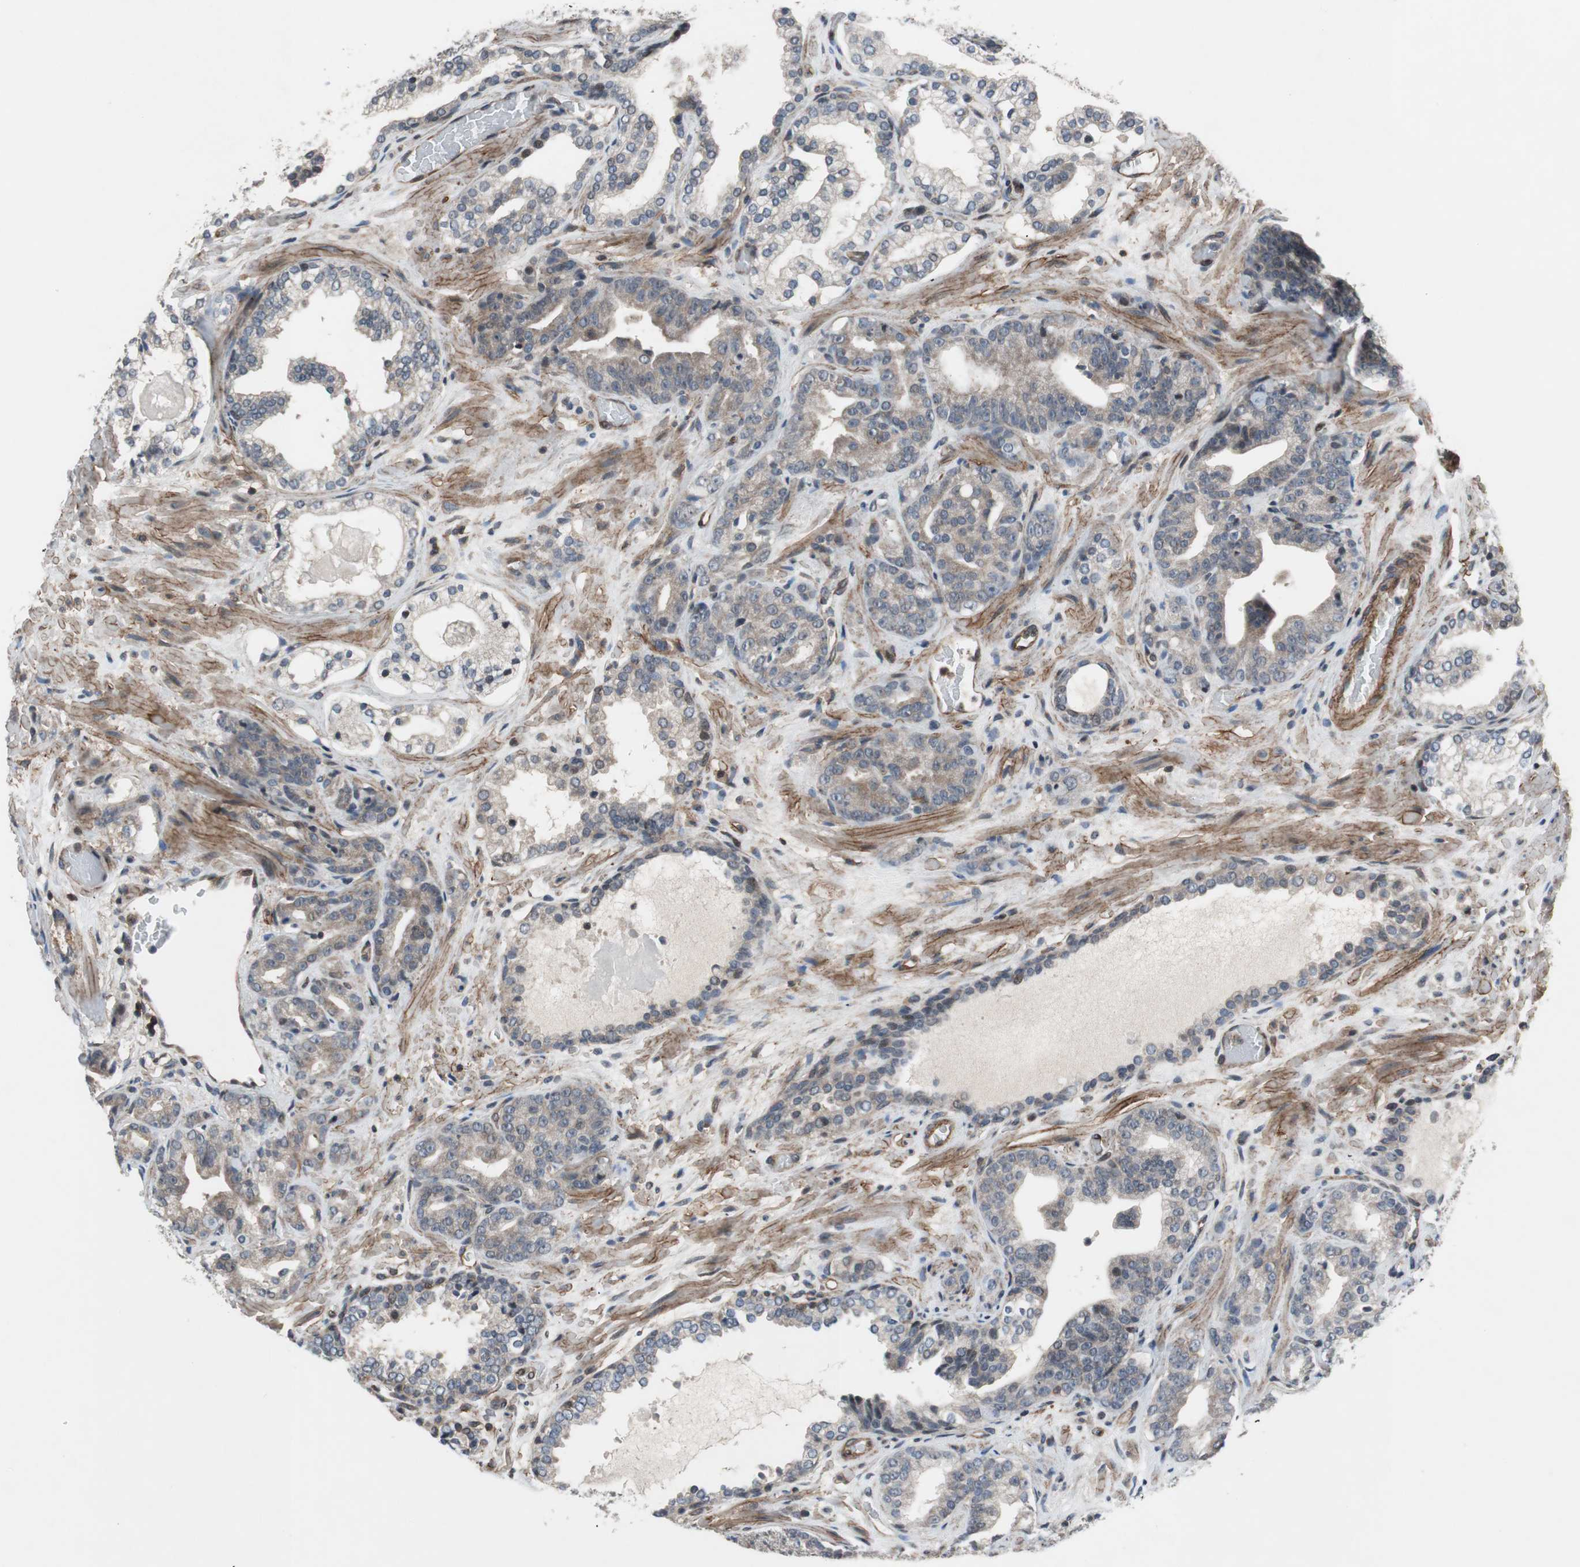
{"staining": {"intensity": "weak", "quantity": "25%-75%", "location": "cytoplasmic/membranous"}, "tissue": "prostate cancer", "cell_type": "Tumor cells", "image_type": "cancer", "snomed": [{"axis": "morphology", "description": "Adenocarcinoma, Low grade"}, {"axis": "topography", "description": "Prostate"}], "caption": "About 25%-75% of tumor cells in human prostate cancer reveal weak cytoplasmic/membranous protein expression as visualized by brown immunohistochemical staining.", "gene": "GRHL1", "patient": {"sex": "male", "age": 63}}